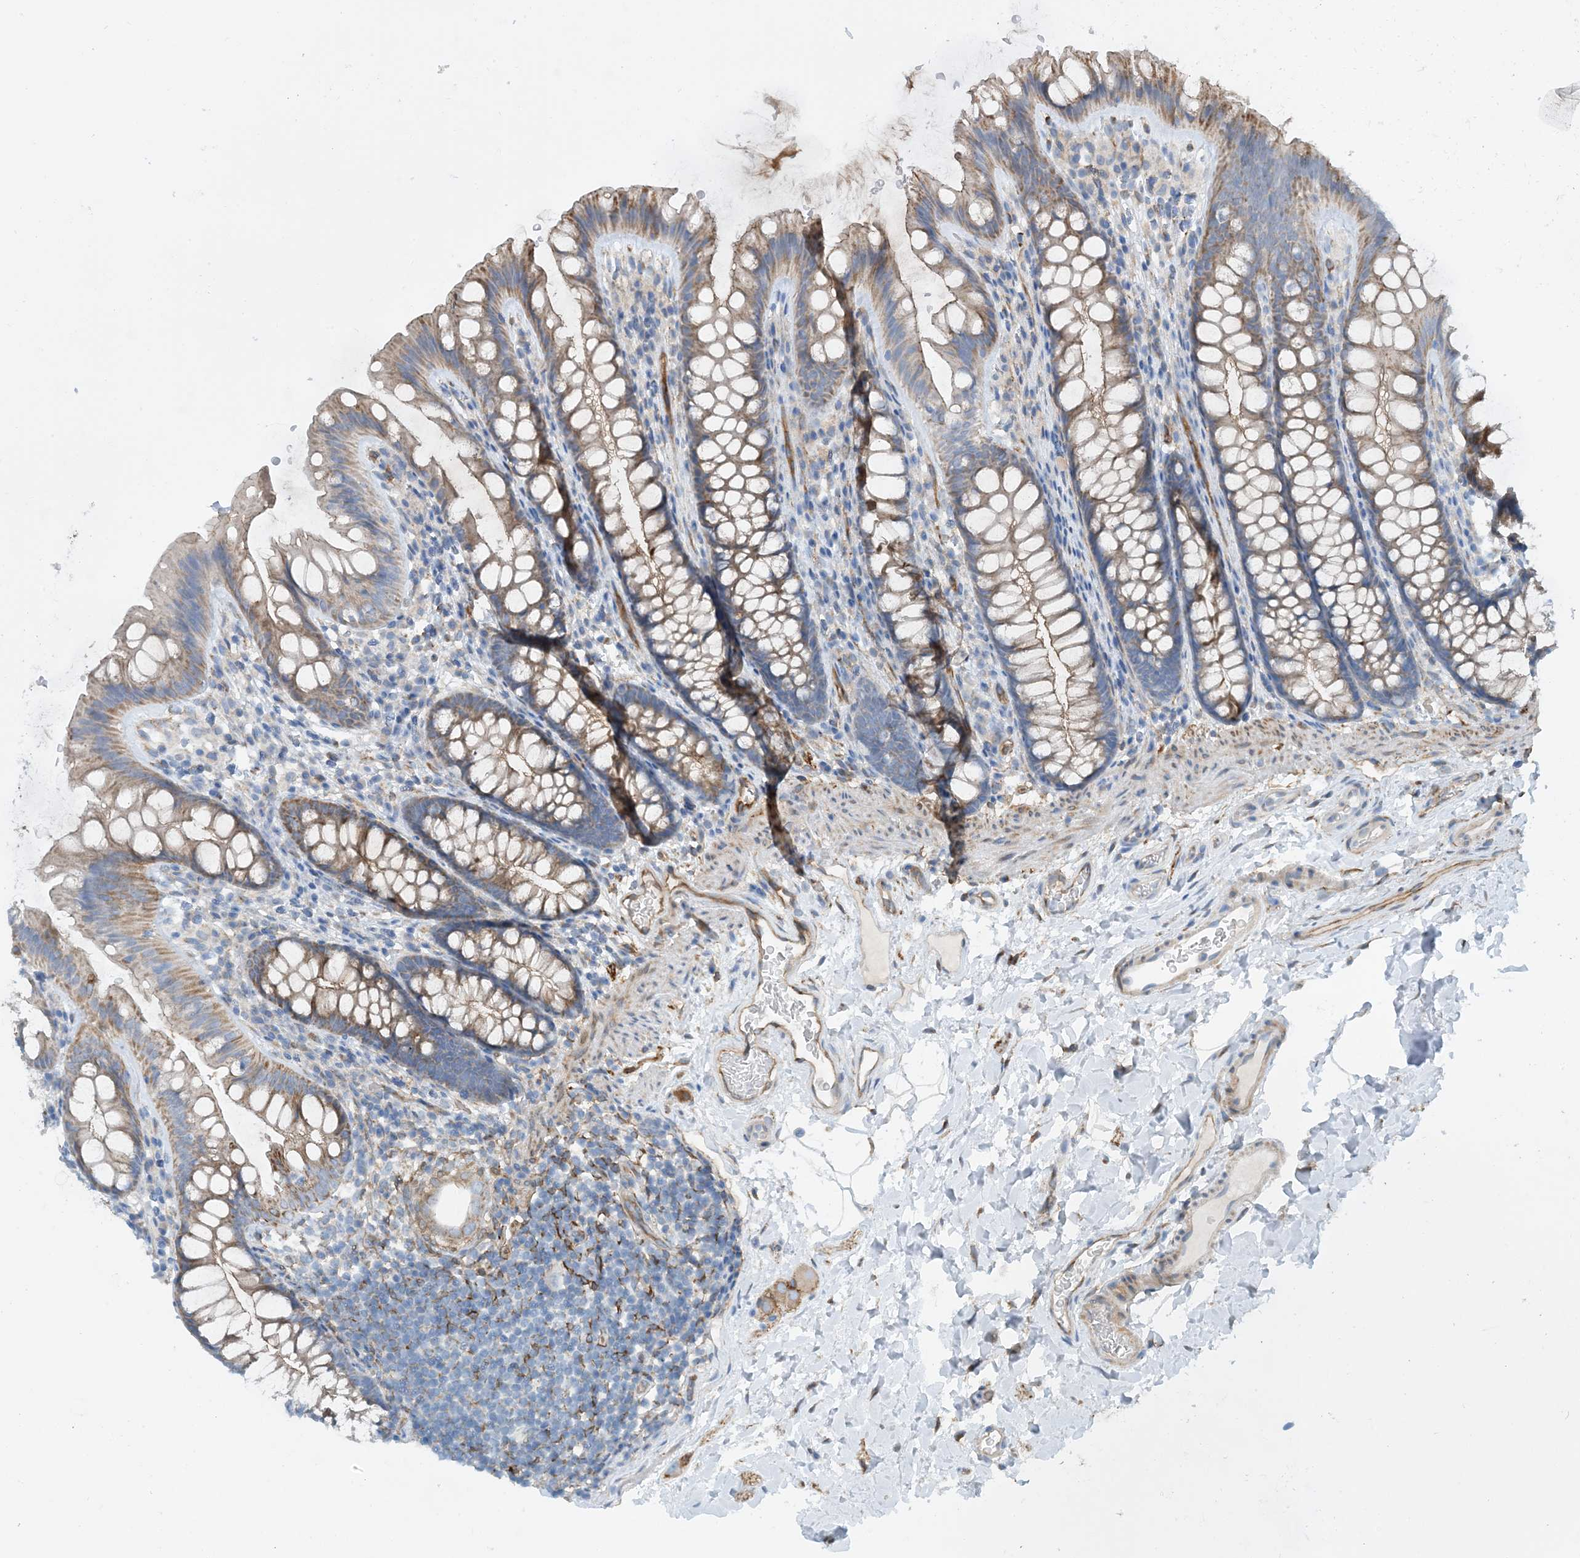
{"staining": {"intensity": "moderate", "quantity": ">75%", "location": "cytoplasmic/membranous"}, "tissue": "colon", "cell_type": "Endothelial cells", "image_type": "normal", "snomed": [{"axis": "morphology", "description": "Normal tissue, NOS"}, {"axis": "topography", "description": "Colon"}], "caption": "Moderate cytoplasmic/membranous expression for a protein is seen in approximately >75% of endothelial cells of unremarkable colon using immunohistochemistry (IHC).", "gene": "EIF2A", "patient": {"sex": "female", "age": 62}}